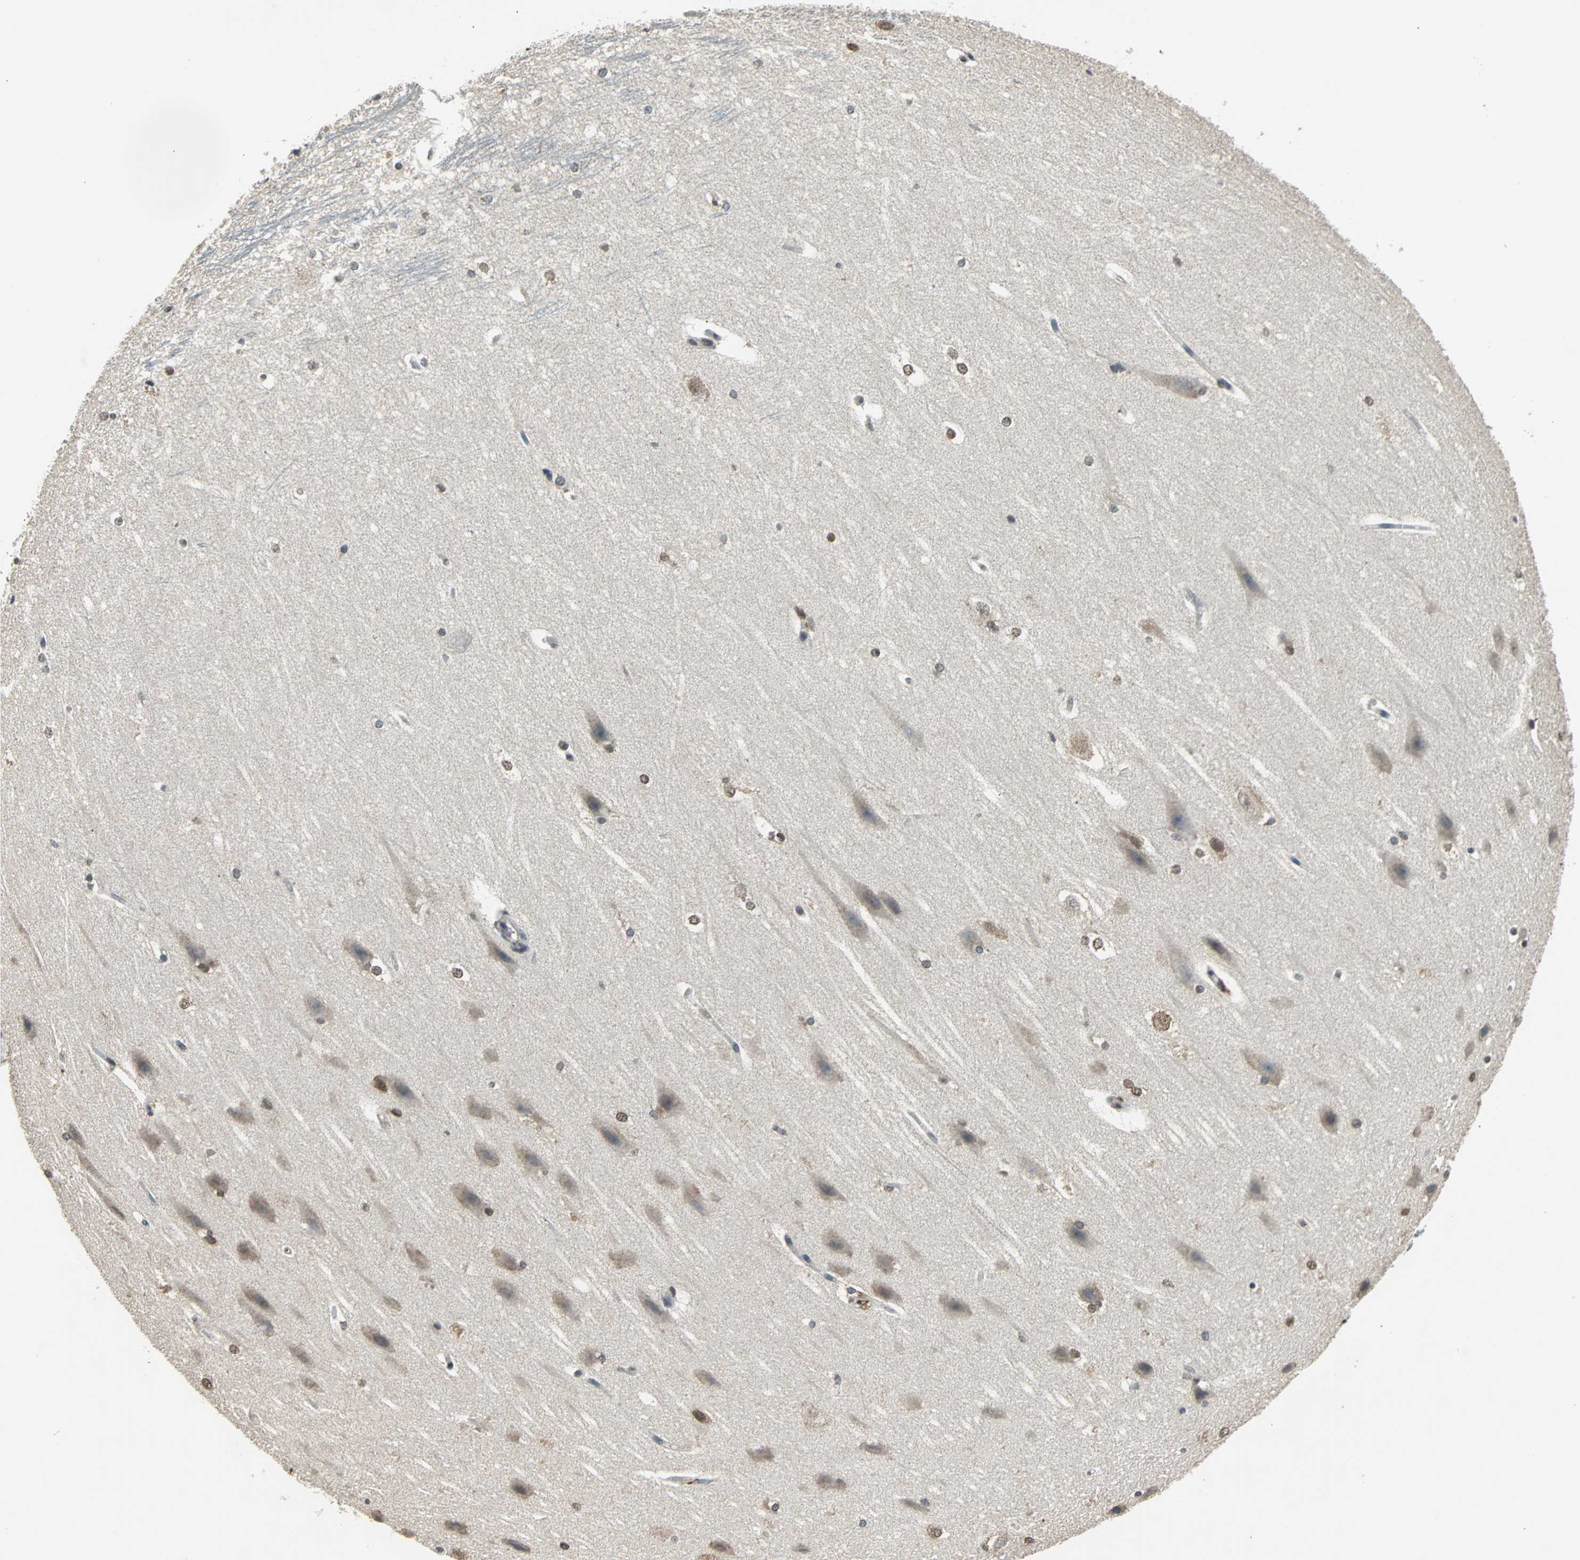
{"staining": {"intensity": "moderate", "quantity": "25%-75%", "location": "cytoplasmic/membranous,nuclear"}, "tissue": "hippocampus", "cell_type": "Glial cells", "image_type": "normal", "snomed": [{"axis": "morphology", "description": "Normal tissue, NOS"}, {"axis": "topography", "description": "Hippocampus"}], "caption": "A micrograph of human hippocampus stained for a protein displays moderate cytoplasmic/membranous,nuclear brown staining in glial cells.", "gene": "PHC1", "patient": {"sex": "female", "age": 19}}